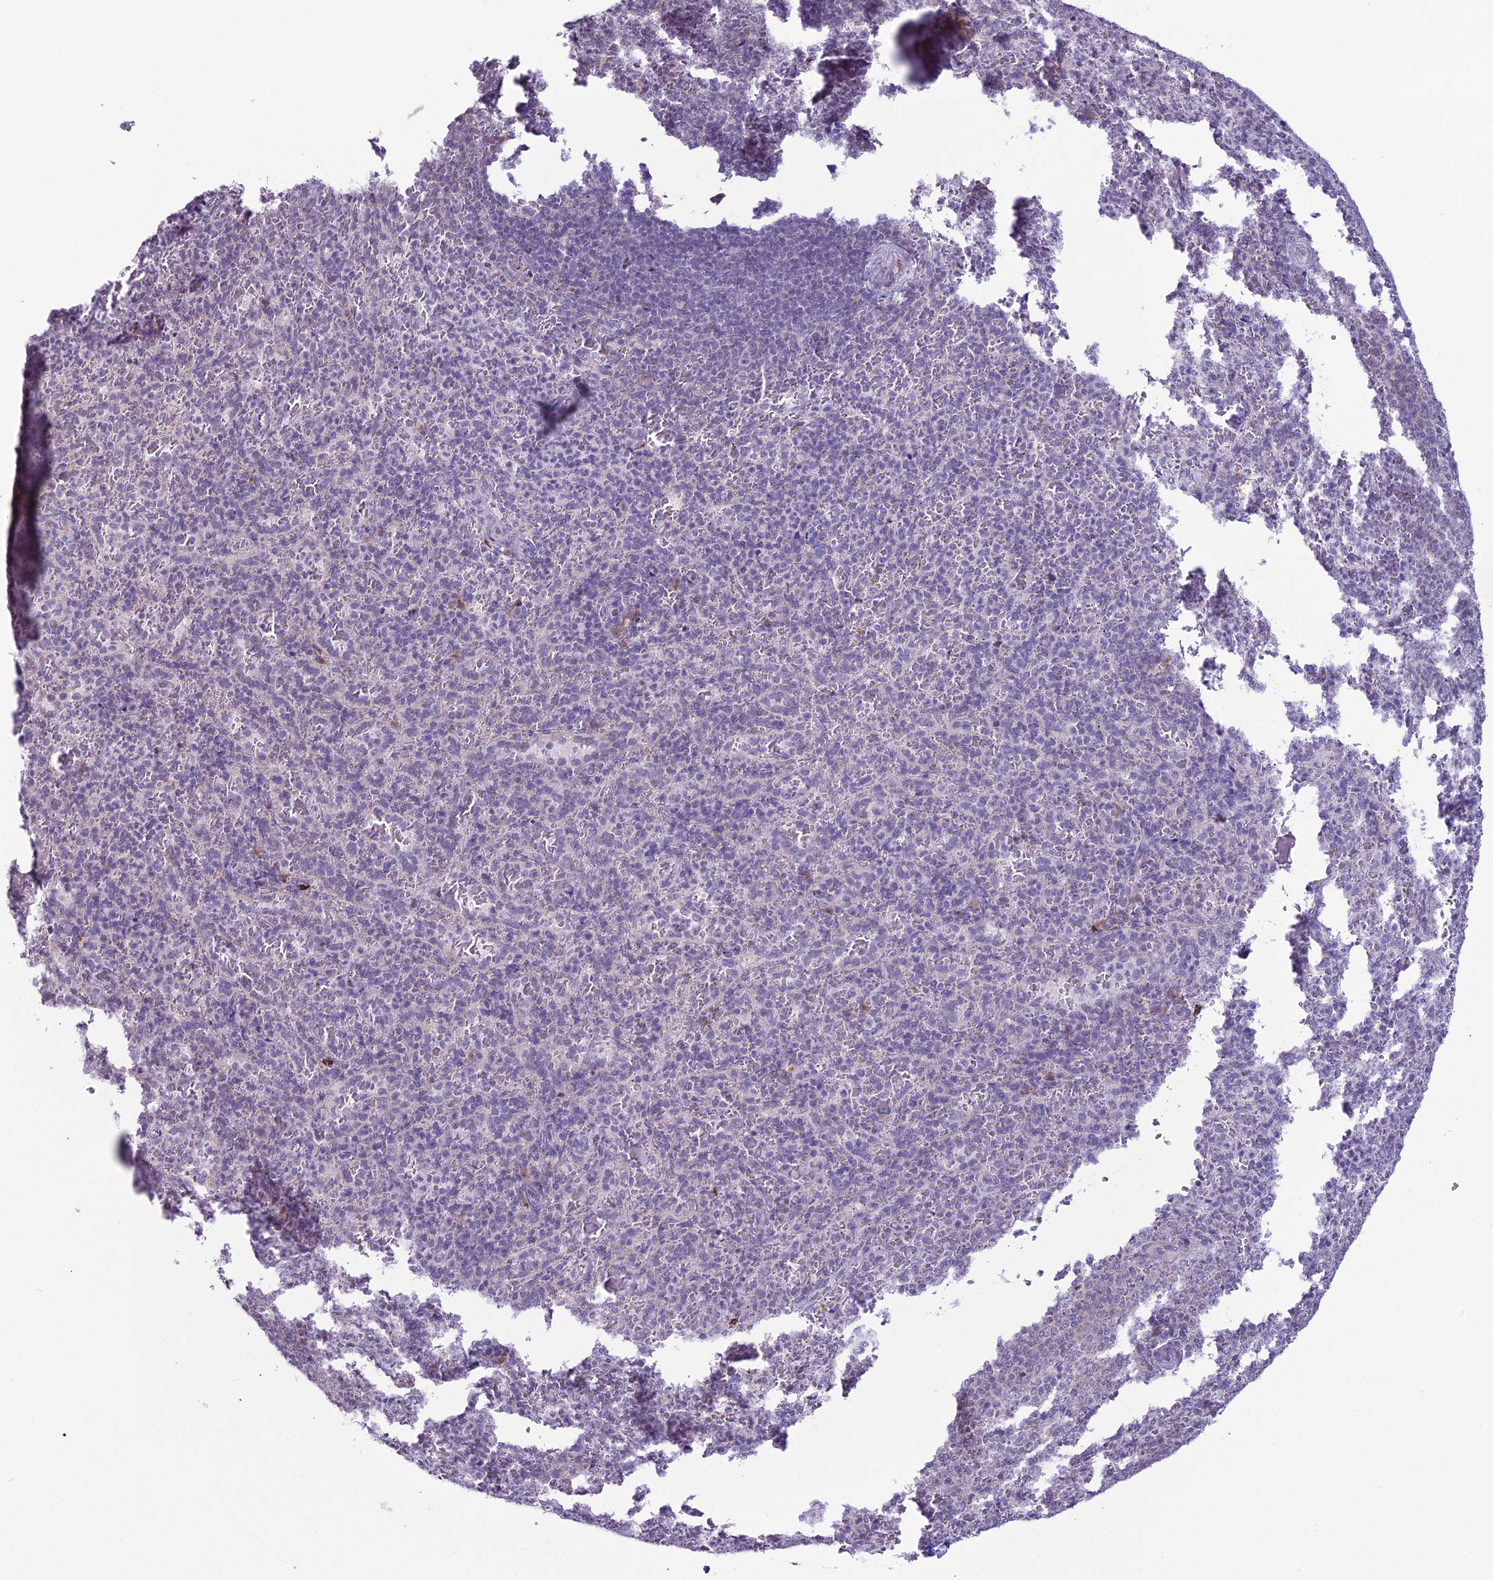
{"staining": {"intensity": "negative", "quantity": "none", "location": "none"}, "tissue": "spleen", "cell_type": "Cells in red pulp", "image_type": "normal", "snomed": [{"axis": "morphology", "description": "Normal tissue, NOS"}, {"axis": "topography", "description": "Spleen"}], "caption": "This is an IHC micrograph of normal human spleen. There is no staining in cells in red pulp.", "gene": "RPS26", "patient": {"sex": "female", "age": 21}}